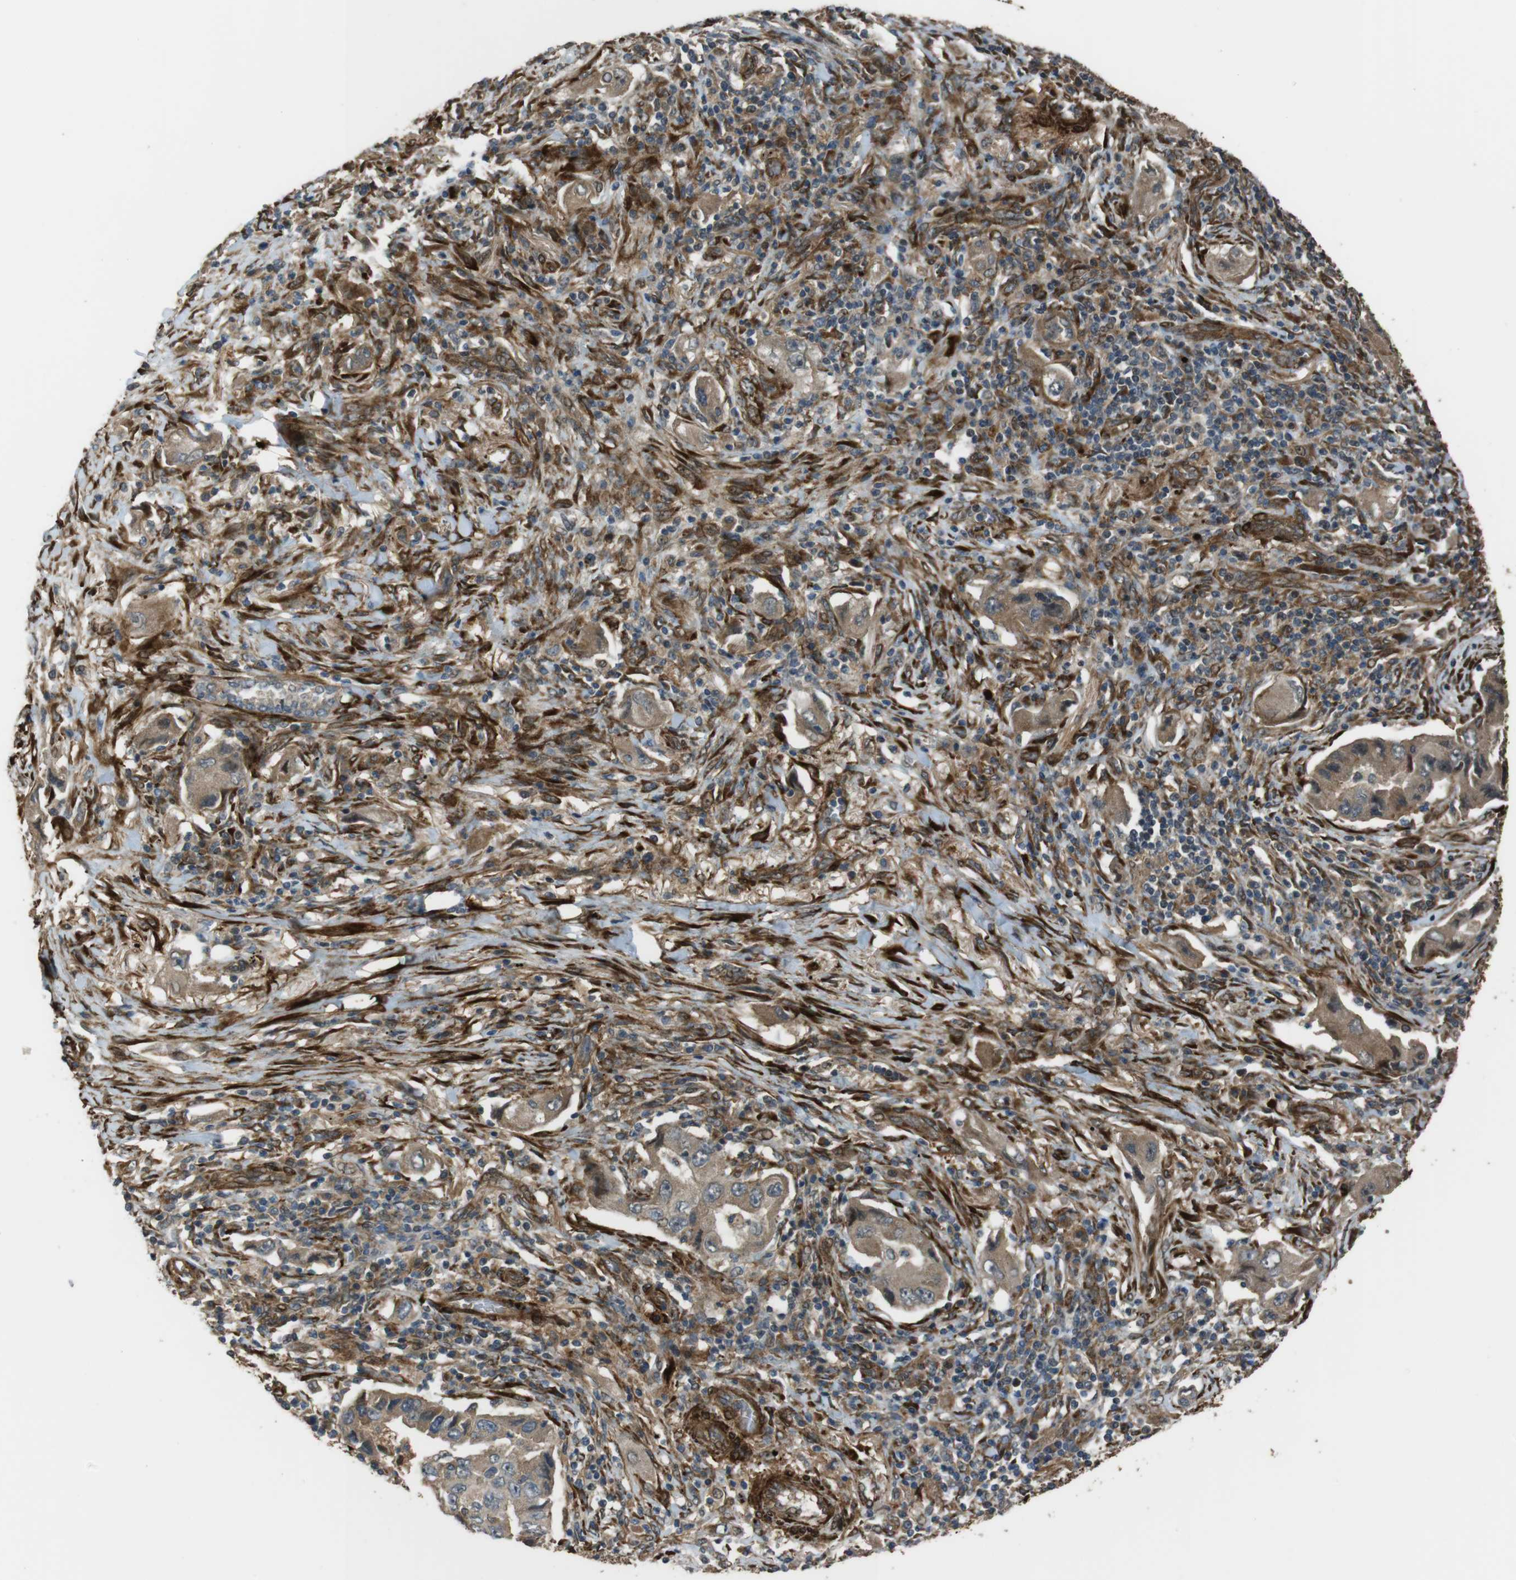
{"staining": {"intensity": "moderate", "quantity": ">75%", "location": "cytoplasmic/membranous"}, "tissue": "lung cancer", "cell_type": "Tumor cells", "image_type": "cancer", "snomed": [{"axis": "morphology", "description": "Adenocarcinoma, NOS"}, {"axis": "topography", "description": "Lung"}], "caption": "Protein expression analysis of lung cancer displays moderate cytoplasmic/membranous staining in about >75% of tumor cells. (DAB (3,3'-diaminobenzidine) IHC with brightfield microscopy, high magnification).", "gene": "MSRB3", "patient": {"sex": "female", "age": 65}}